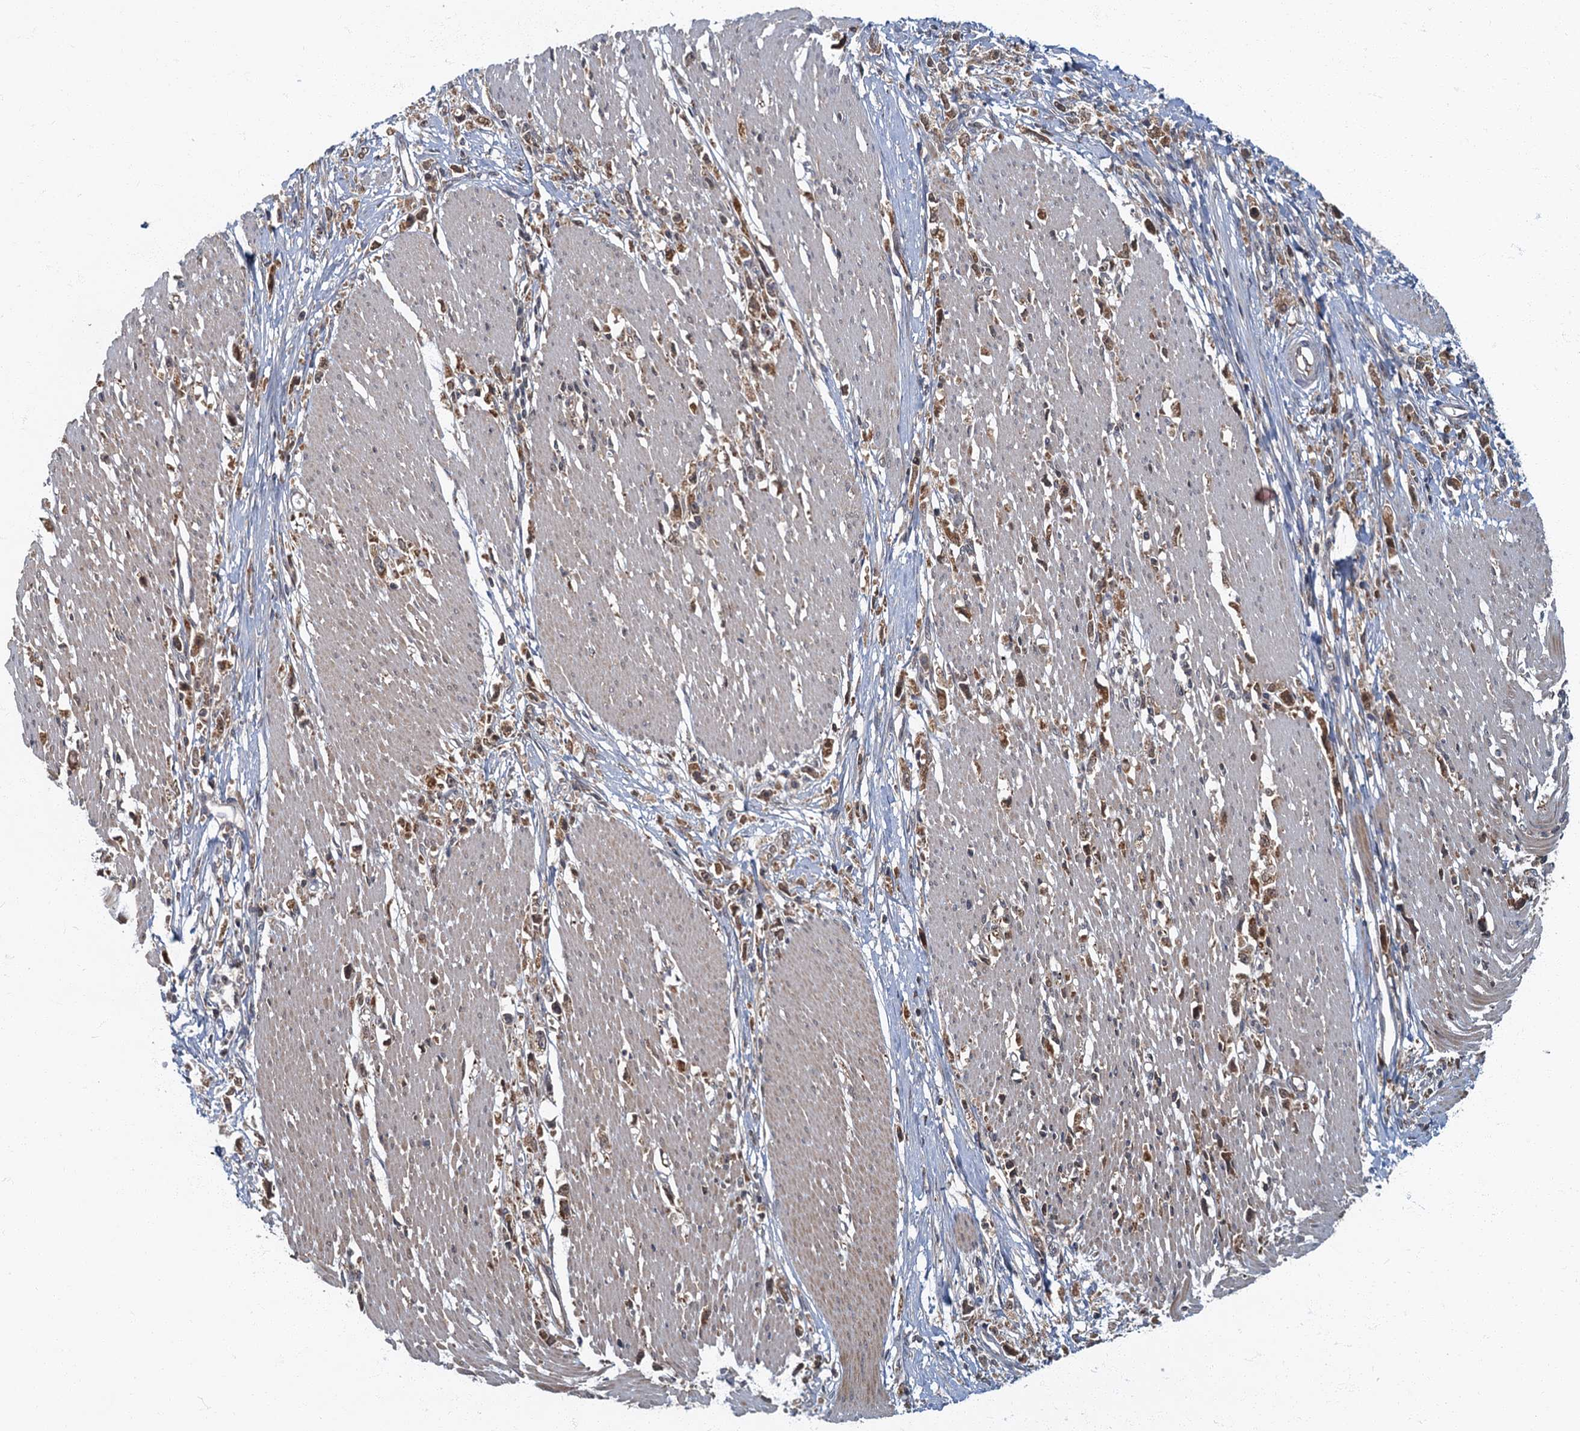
{"staining": {"intensity": "moderate", "quantity": ">75%", "location": "cytoplasmic/membranous"}, "tissue": "stomach cancer", "cell_type": "Tumor cells", "image_type": "cancer", "snomed": [{"axis": "morphology", "description": "Adenocarcinoma, NOS"}, {"axis": "topography", "description": "Stomach"}], "caption": "Immunohistochemical staining of human stomach adenocarcinoma demonstrates medium levels of moderate cytoplasmic/membranous positivity in approximately >75% of tumor cells.", "gene": "SLC11A2", "patient": {"sex": "female", "age": 59}}